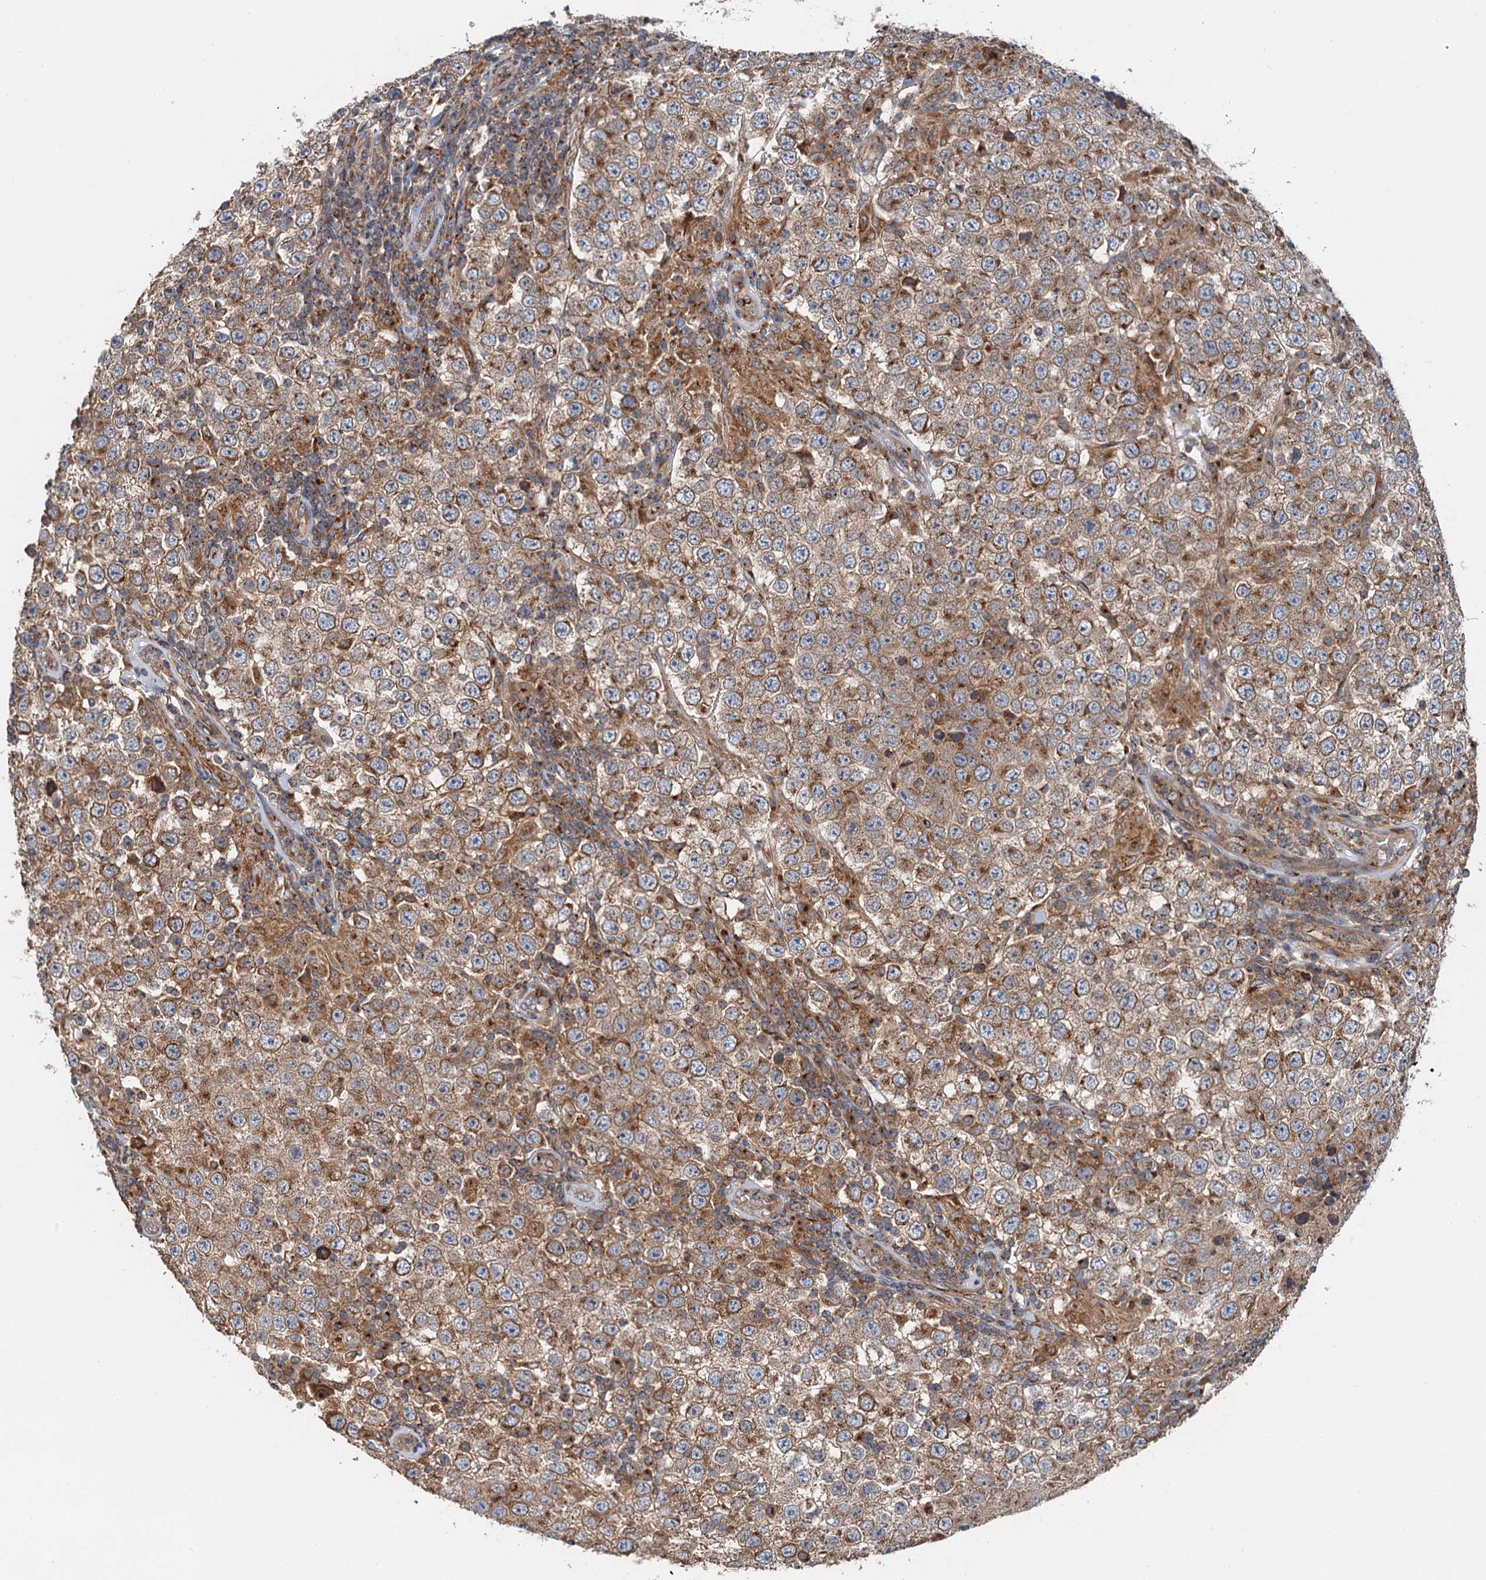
{"staining": {"intensity": "moderate", "quantity": ">75%", "location": "cytoplasmic/membranous"}, "tissue": "testis cancer", "cell_type": "Tumor cells", "image_type": "cancer", "snomed": [{"axis": "morphology", "description": "Normal tissue, NOS"}, {"axis": "morphology", "description": "Urothelial carcinoma, High grade"}, {"axis": "morphology", "description": "Seminoma, NOS"}, {"axis": "morphology", "description": "Carcinoma, Embryonal, NOS"}, {"axis": "topography", "description": "Urinary bladder"}, {"axis": "topography", "description": "Testis"}], "caption": "High-magnification brightfield microscopy of embryonal carcinoma (testis) stained with DAB (3,3'-diaminobenzidine) (brown) and counterstained with hematoxylin (blue). tumor cells exhibit moderate cytoplasmic/membranous expression is present in approximately>75% of cells. (Stains: DAB in brown, nuclei in blue, Microscopy: brightfield microscopy at high magnification).", "gene": "ANKRD26", "patient": {"sex": "male", "age": 41}}